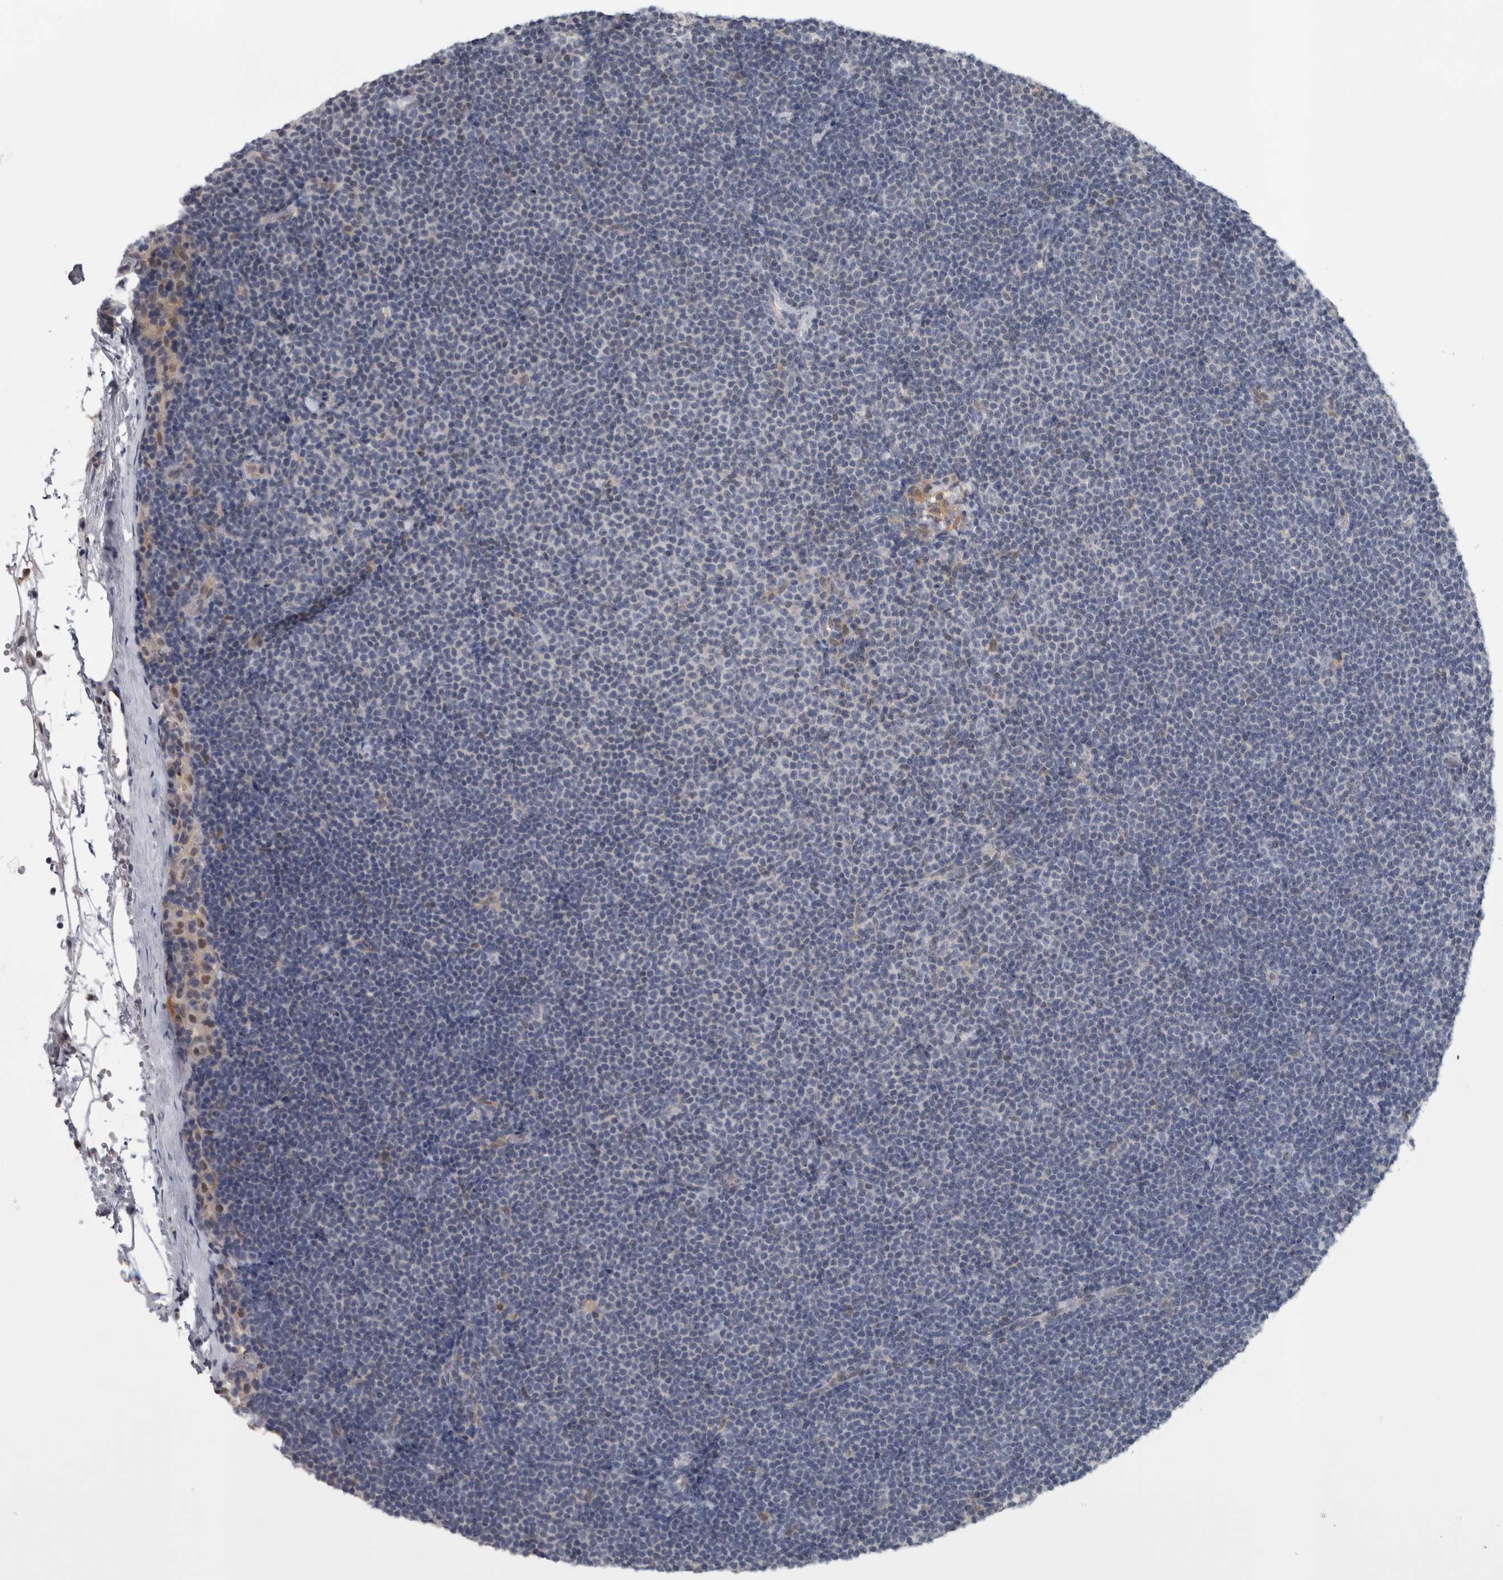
{"staining": {"intensity": "negative", "quantity": "none", "location": "none"}, "tissue": "lymphoma", "cell_type": "Tumor cells", "image_type": "cancer", "snomed": [{"axis": "morphology", "description": "Malignant lymphoma, non-Hodgkin's type, Low grade"}, {"axis": "topography", "description": "Lymph node"}], "caption": "Micrograph shows no protein expression in tumor cells of lymphoma tissue.", "gene": "NAPRT", "patient": {"sex": "female", "age": 53}}